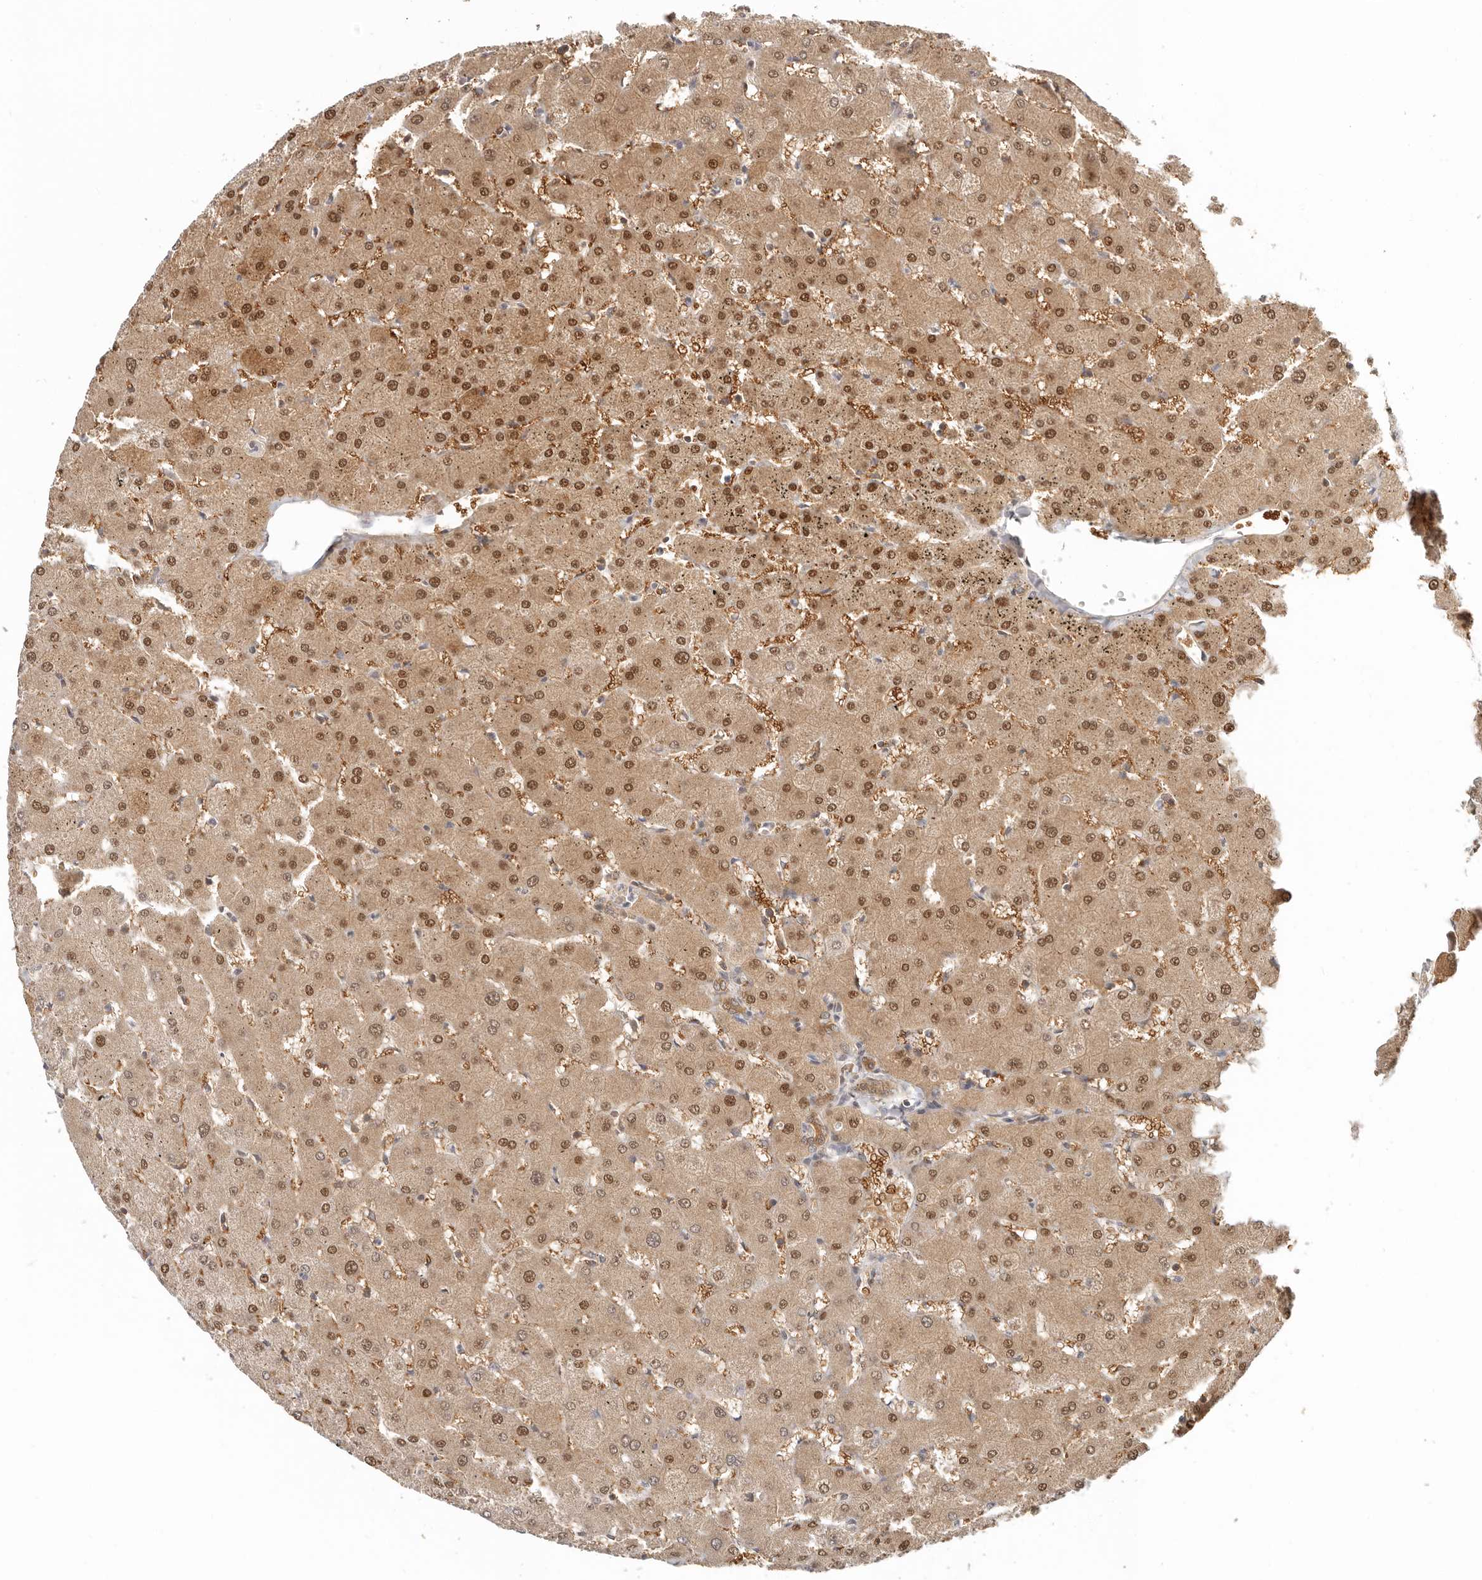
{"staining": {"intensity": "moderate", "quantity": ">75%", "location": "cytoplasmic/membranous,nuclear"}, "tissue": "liver", "cell_type": "Cholangiocytes", "image_type": "normal", "snomed": [{"axis": "morphology", "description": "Normal tissue, NOS"}, {"axis": "topography", "description": "Liver"}], "caption": "Immunohistochemical staining of normal liver demonstrates medium levels of moderate cytoplasmic/membranous,nuclear staining in approximately >75% of cholangiocytes.", "gene": "LARP7", "patient": {"sex": "female", "age": 63}}